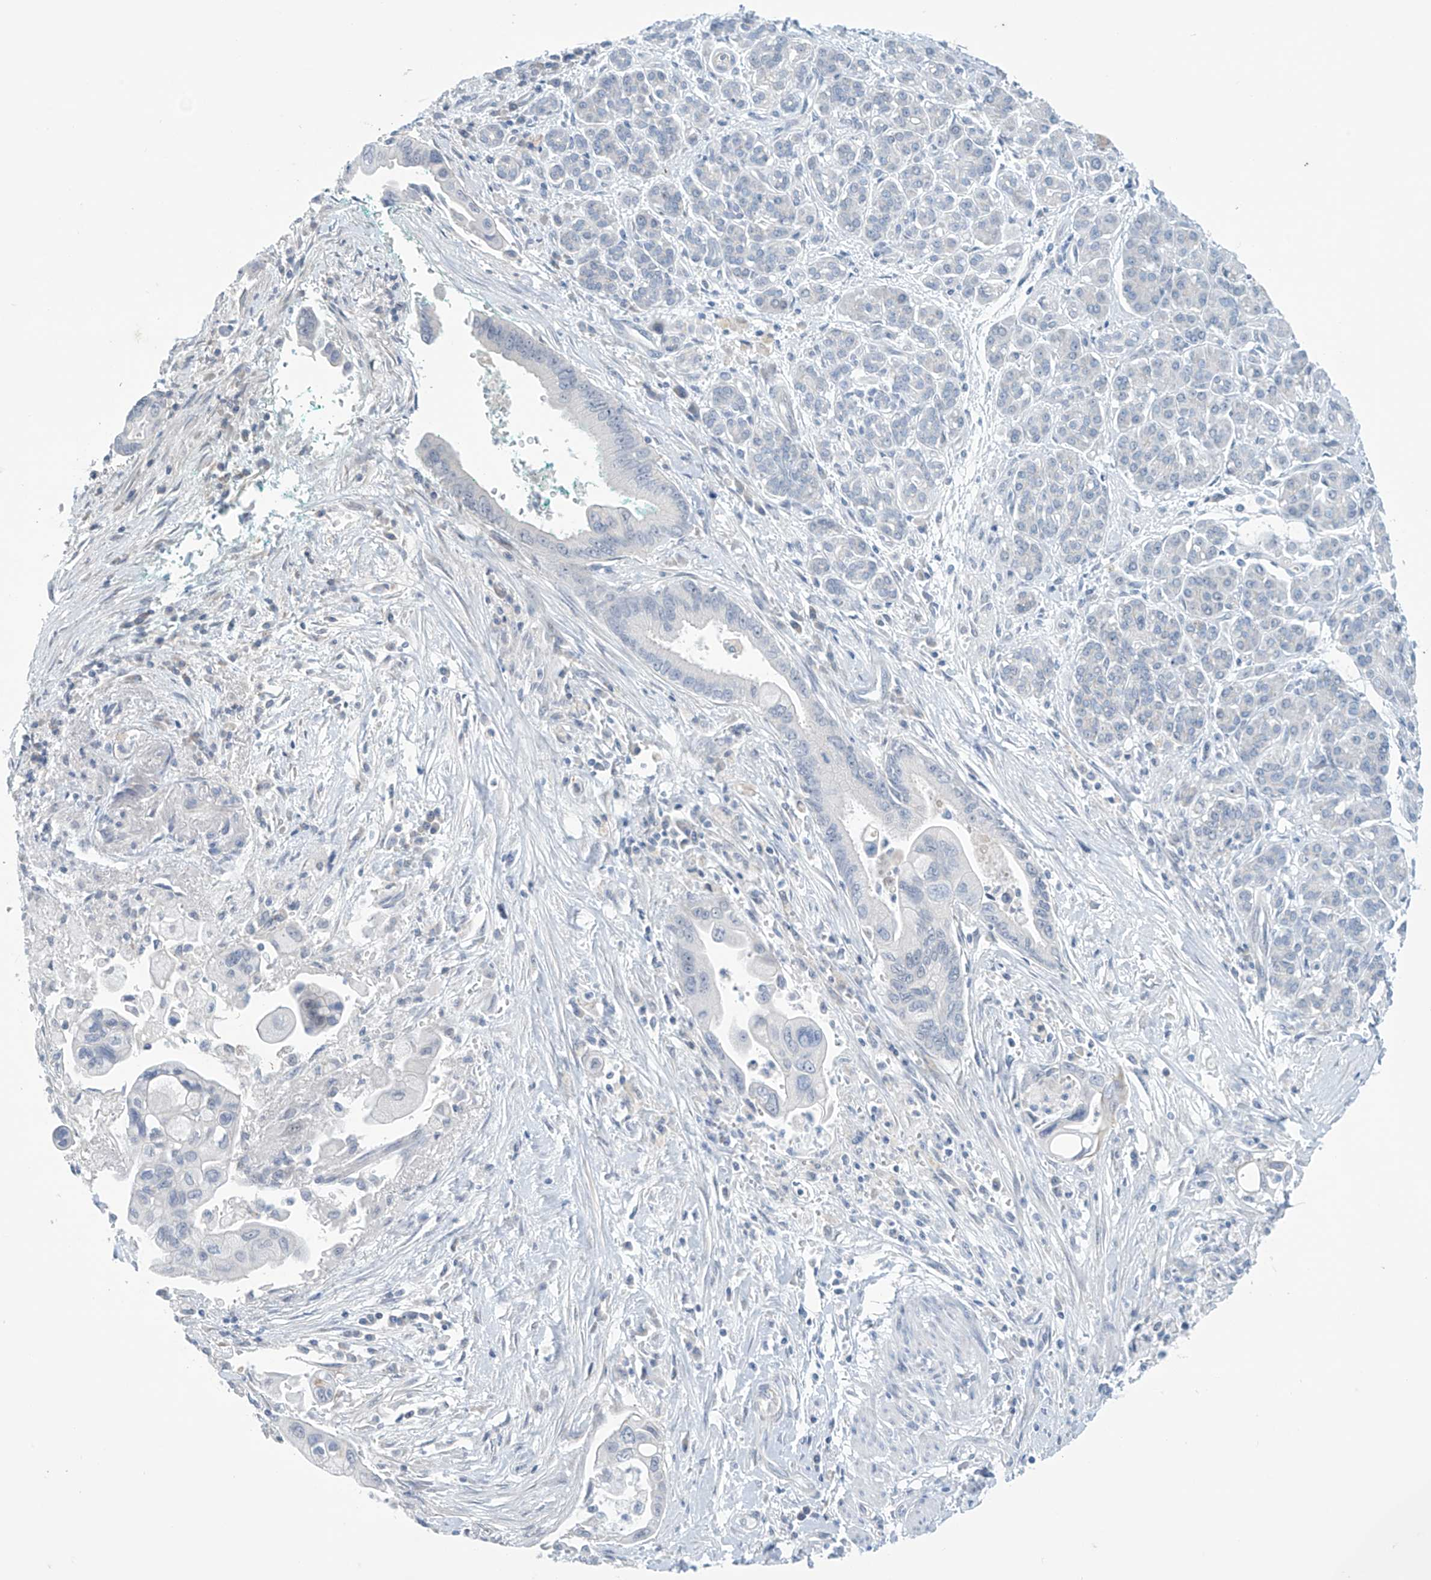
{"staining": {"intensity": "negative", "quantity": "none", "location": "none"}, "tissue": "pancreatic cancer", "cell_type": "Tumor cells", "image_type": "cancer", "snomed": [{"axis": "morphology", "description": "Adenocarcinoma, NOS"}, {"axis": "topography", "description": "Pancreas"}], "caption": "Protein analysis of pancreatic cancer (adenocarcinoma) displays no significant positivity in tumor cells.", "gene": "SLC35A5", "patient": {"sex": "male", "age": 78}}